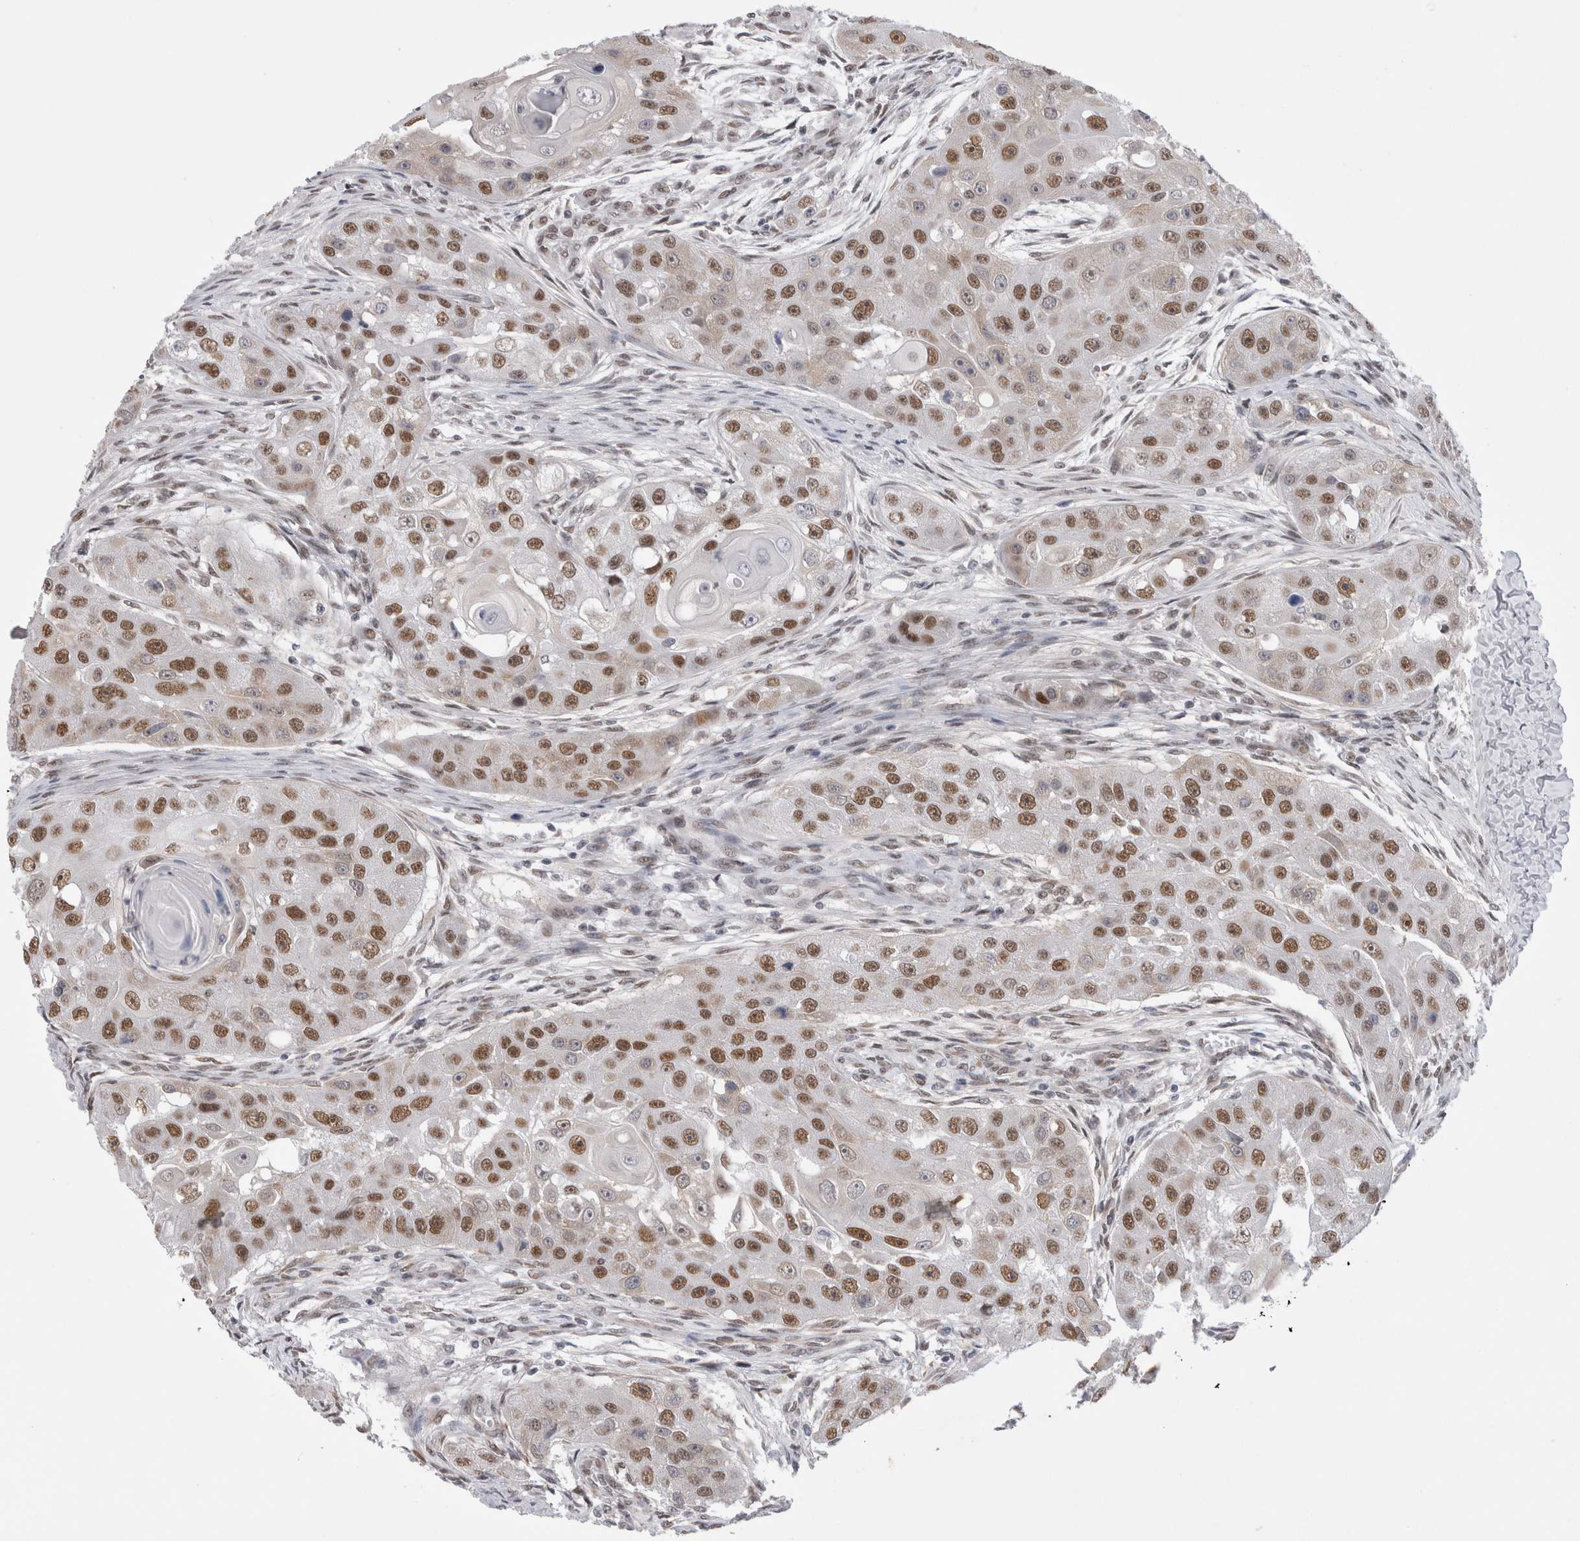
{"staining": {"intensity": "moderate", "quantity": ">75%", "location": "nuclear"}, "tissue": "head and neck cancer", "cell_type": "Tumor cells", "image_type": "cancer", "snomed": [{"axis": "morphology", "description": "Normal tissue, NOS"}, {"axis": "morphology", "description": "Squamous cell carcinoma, NOS"}, {"axis": "topography", "description": "Skeletal muscle"}, {"axis": "topography", "description": "Head-Neck"}], "caption": "The histopathology image demonstrates a brown stain indicating the presence of a protein in the nuclear of tumor cells in head and neck cancer (squamous cell carcinoma).", "gene": "API5", "patient": {"sex": "male", "age": 51}}